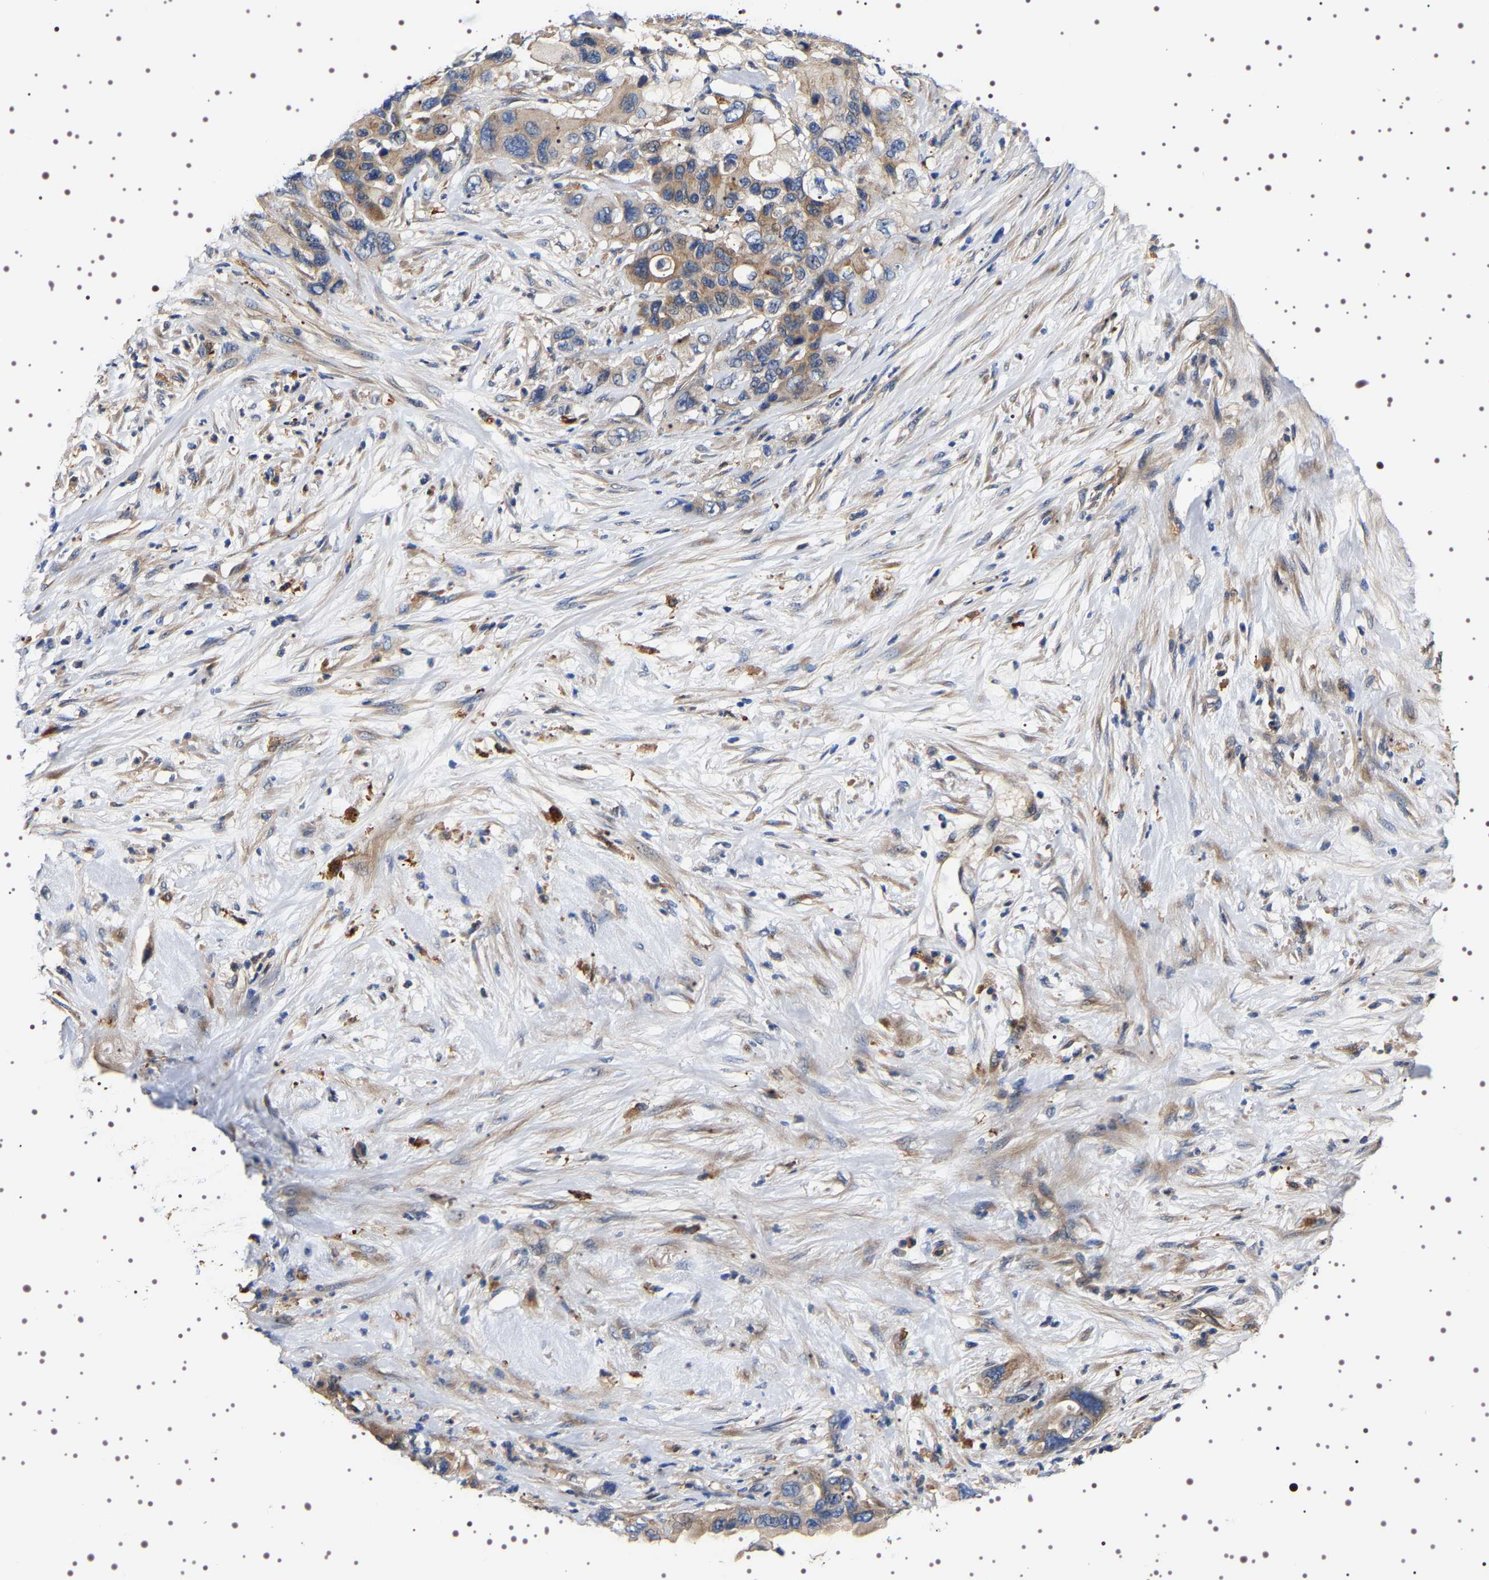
{"staining": {"intensity": "weak", "quantity": ">75%", "location": "cytoplasmic/membranous"}, "tissue": "pancreatic cancer", "cell_type": "Tumor cells", "image_type": "cancer", "snomed": [{"axis": "morphology", "description": "Adenocarcinoma, NOS"}, {"axis": "topography", "description": "Pancreas"}], "caption": "A photomicrograph of human pancreatic adenocarcinoma stained for a protein demonstrates weak cytoplasmic/membranous brown staining in tumor cells.", "gene": "ALPL", "patient": {"sex": "female", "age": 71}}